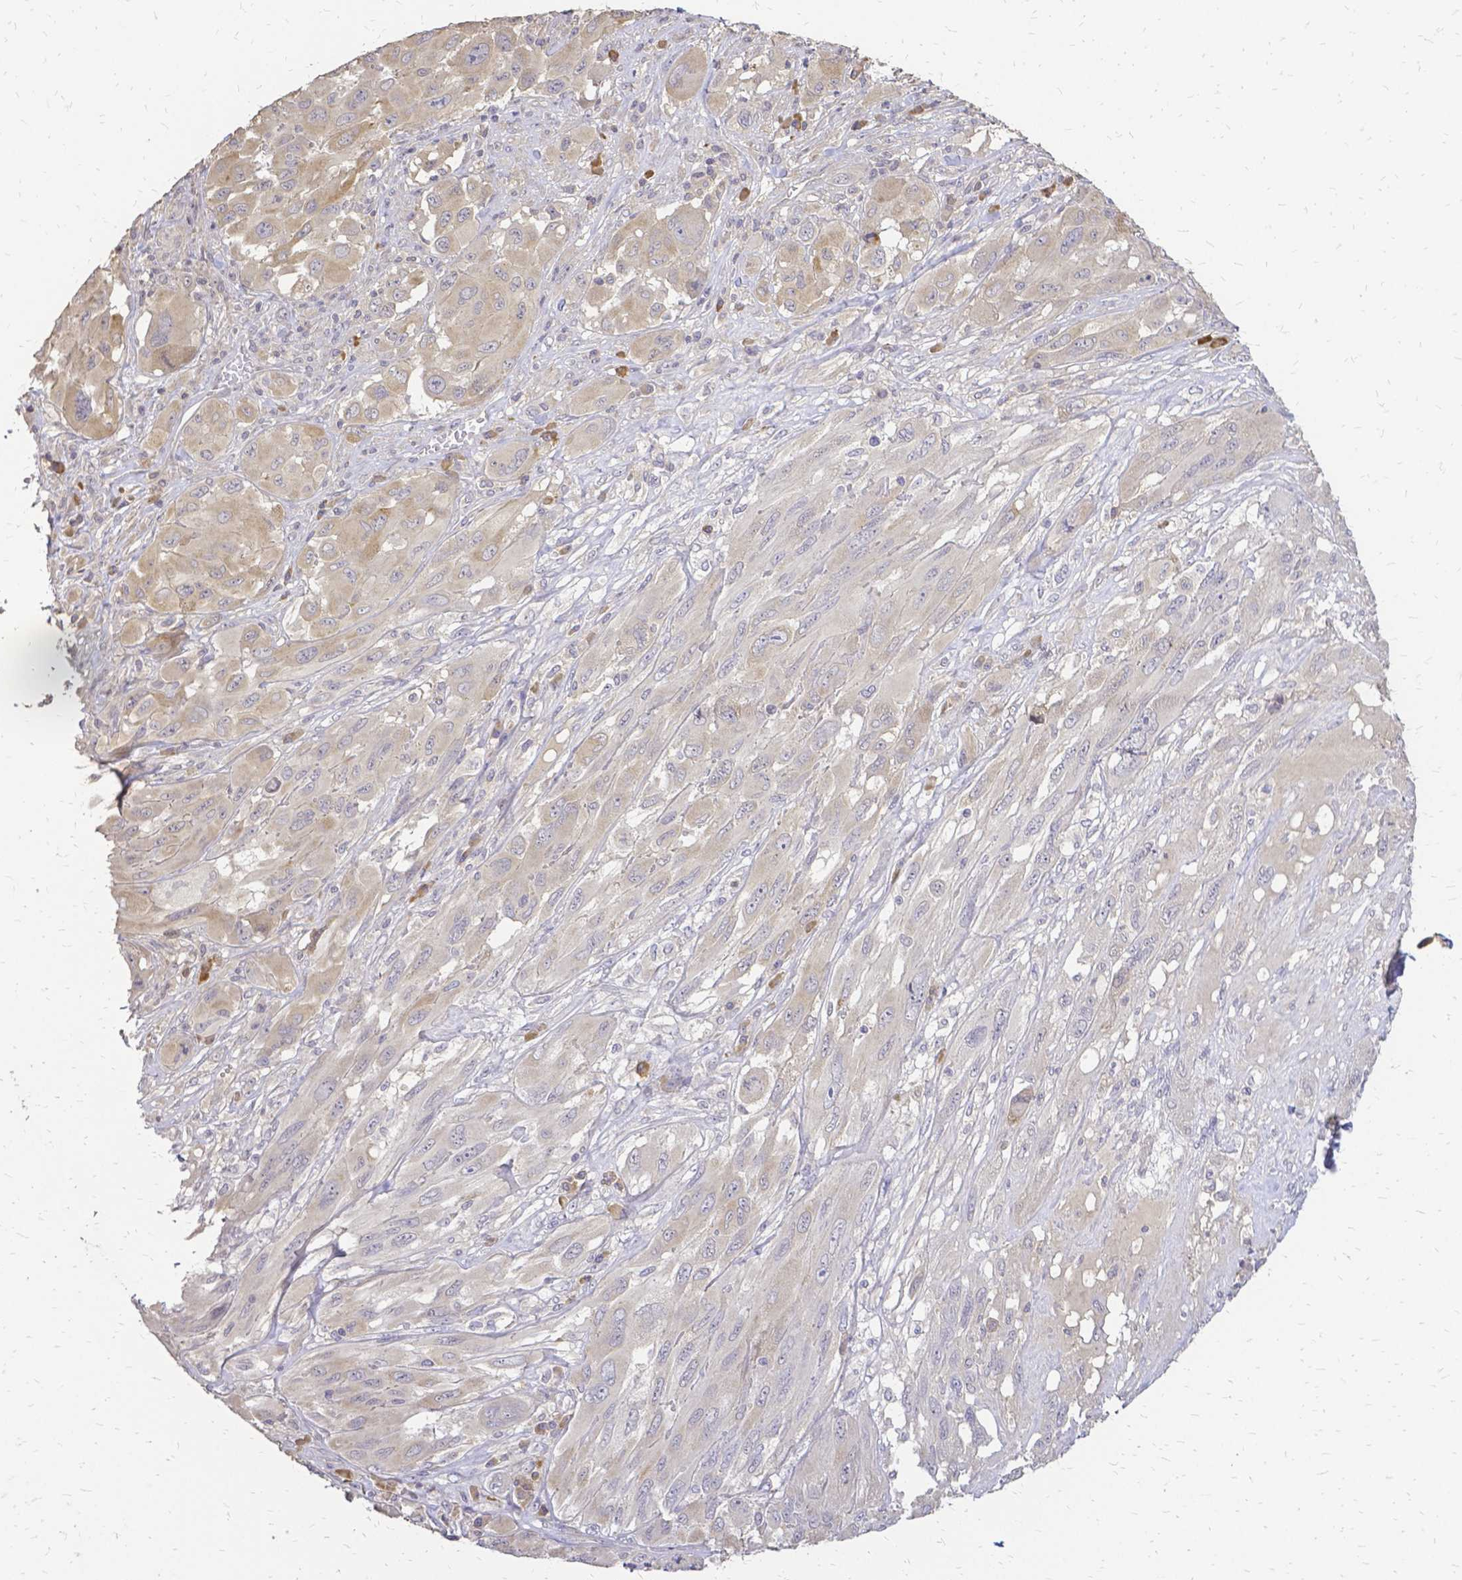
{"staining": {"intensity": "weak", "quantity": "<25%", "location": "cytoplasmic/membranous"}, "tissue": "melanoma", "cell_type": "Tumor cells", "image_type": "cancer", "snomed": [{"axis": "morphology", "description": "Malignant melanoma, NOS"}, {"axis": "topography", "description": "Skin"}], "caption": "High magnification brightfield microscopy of melanoma stained with DAB (3,3'-diaminobenzidine) (brown) and counterstained with hematoxylin (blue): tumor cells show no significant positivity.", "gene": "CIB1", "patient": {"sex": "female", "age": 91}}